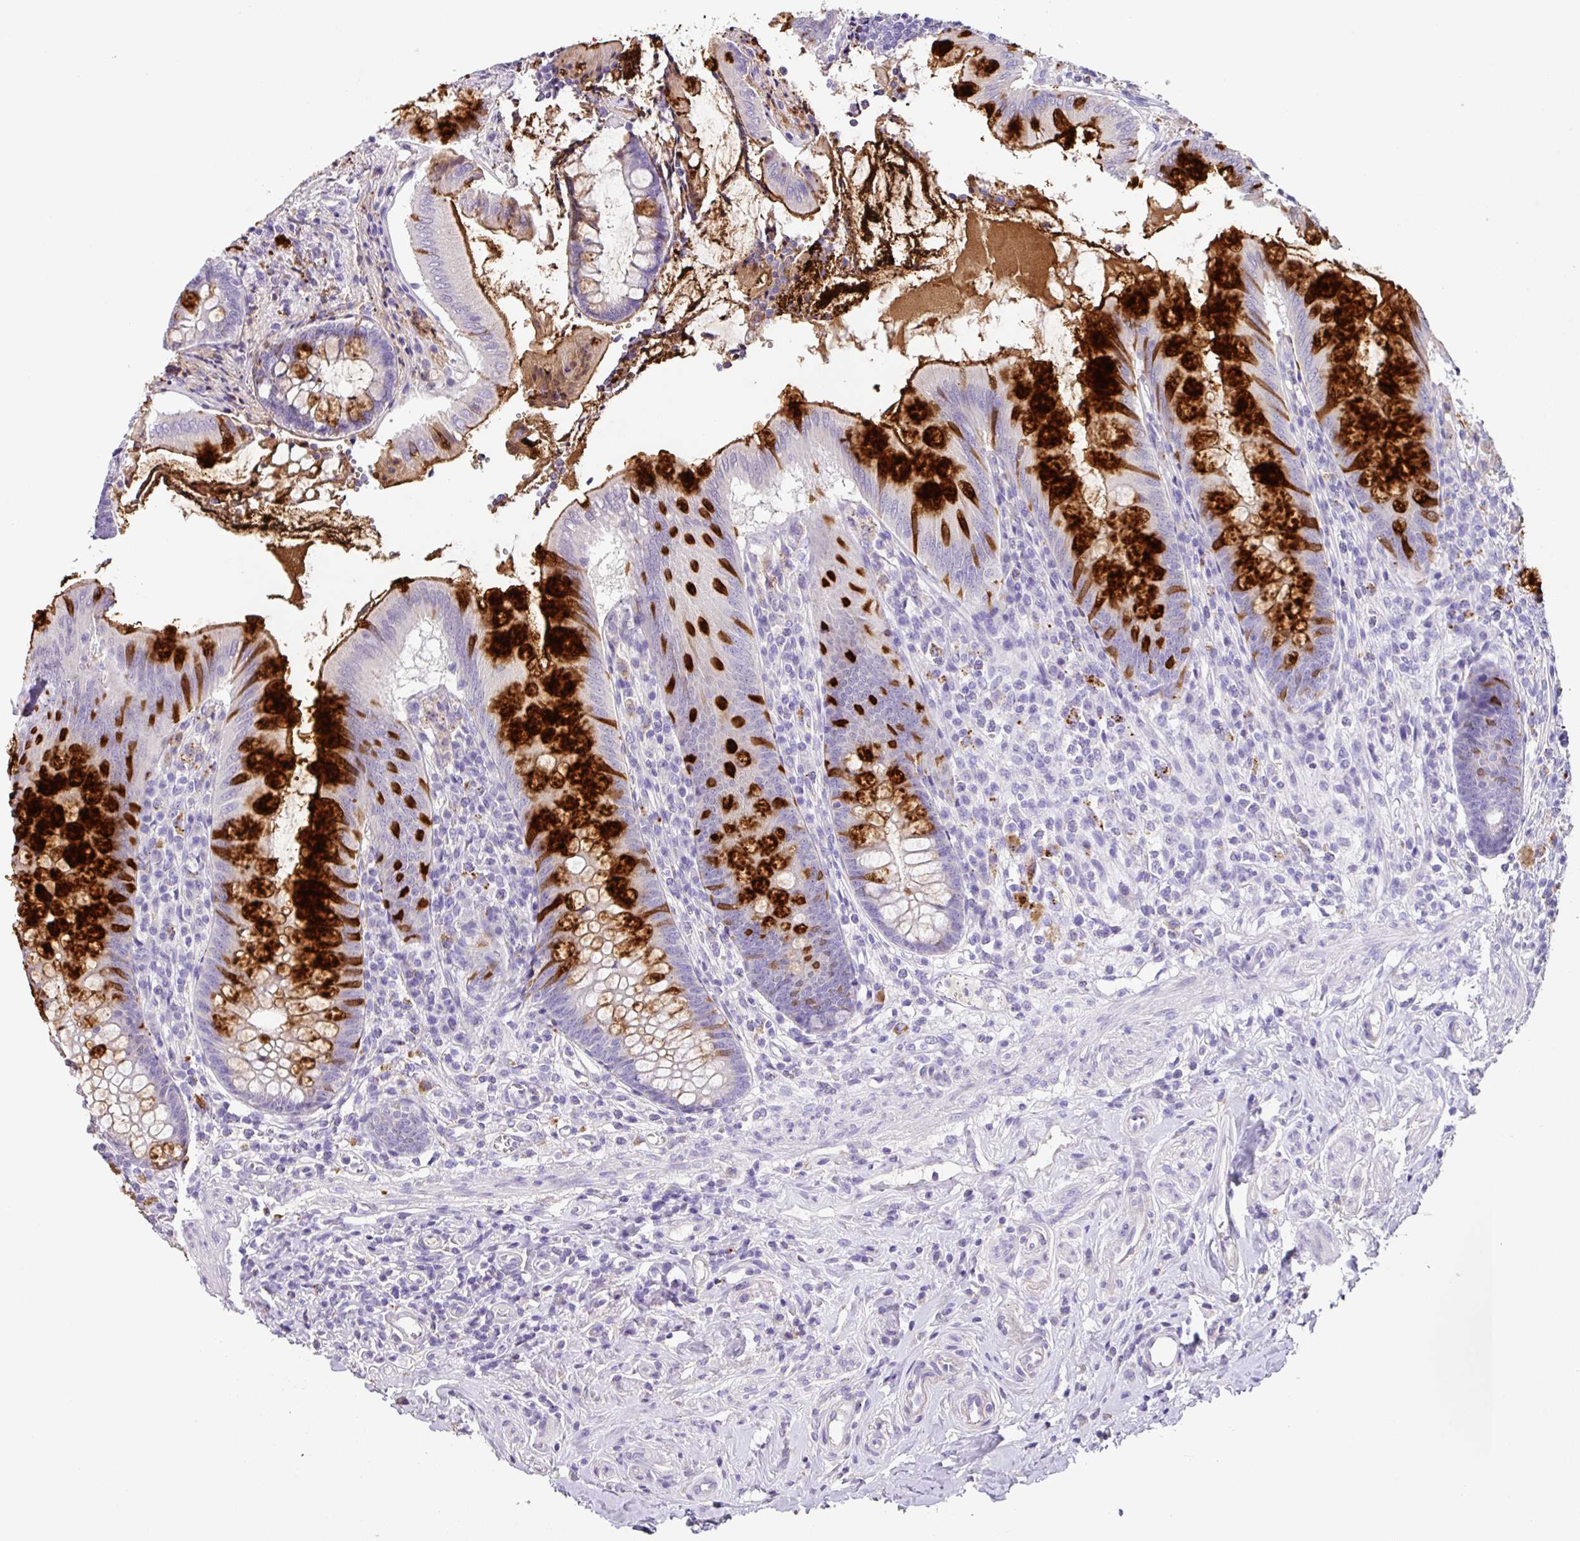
{"staining": {"intensity": "strong", "quantity": "25%-75%", "location": "cytoplasmic/membranous"}, "tissue": "appendix", "cell_type": "Glandular cells", "image_type": "normal", "snomed": [{"axis": "morphology", "description": "Normal tissue, NOS"}, {"axis": "topography", "description": "Appendix"}], "caption": "Strong cytoplasmic/membranous protein expression is seen in about 25%-75% of glandular cells in appendix.", "gene": "ZG16", "patient": {"sex": "female", "age": 51}}